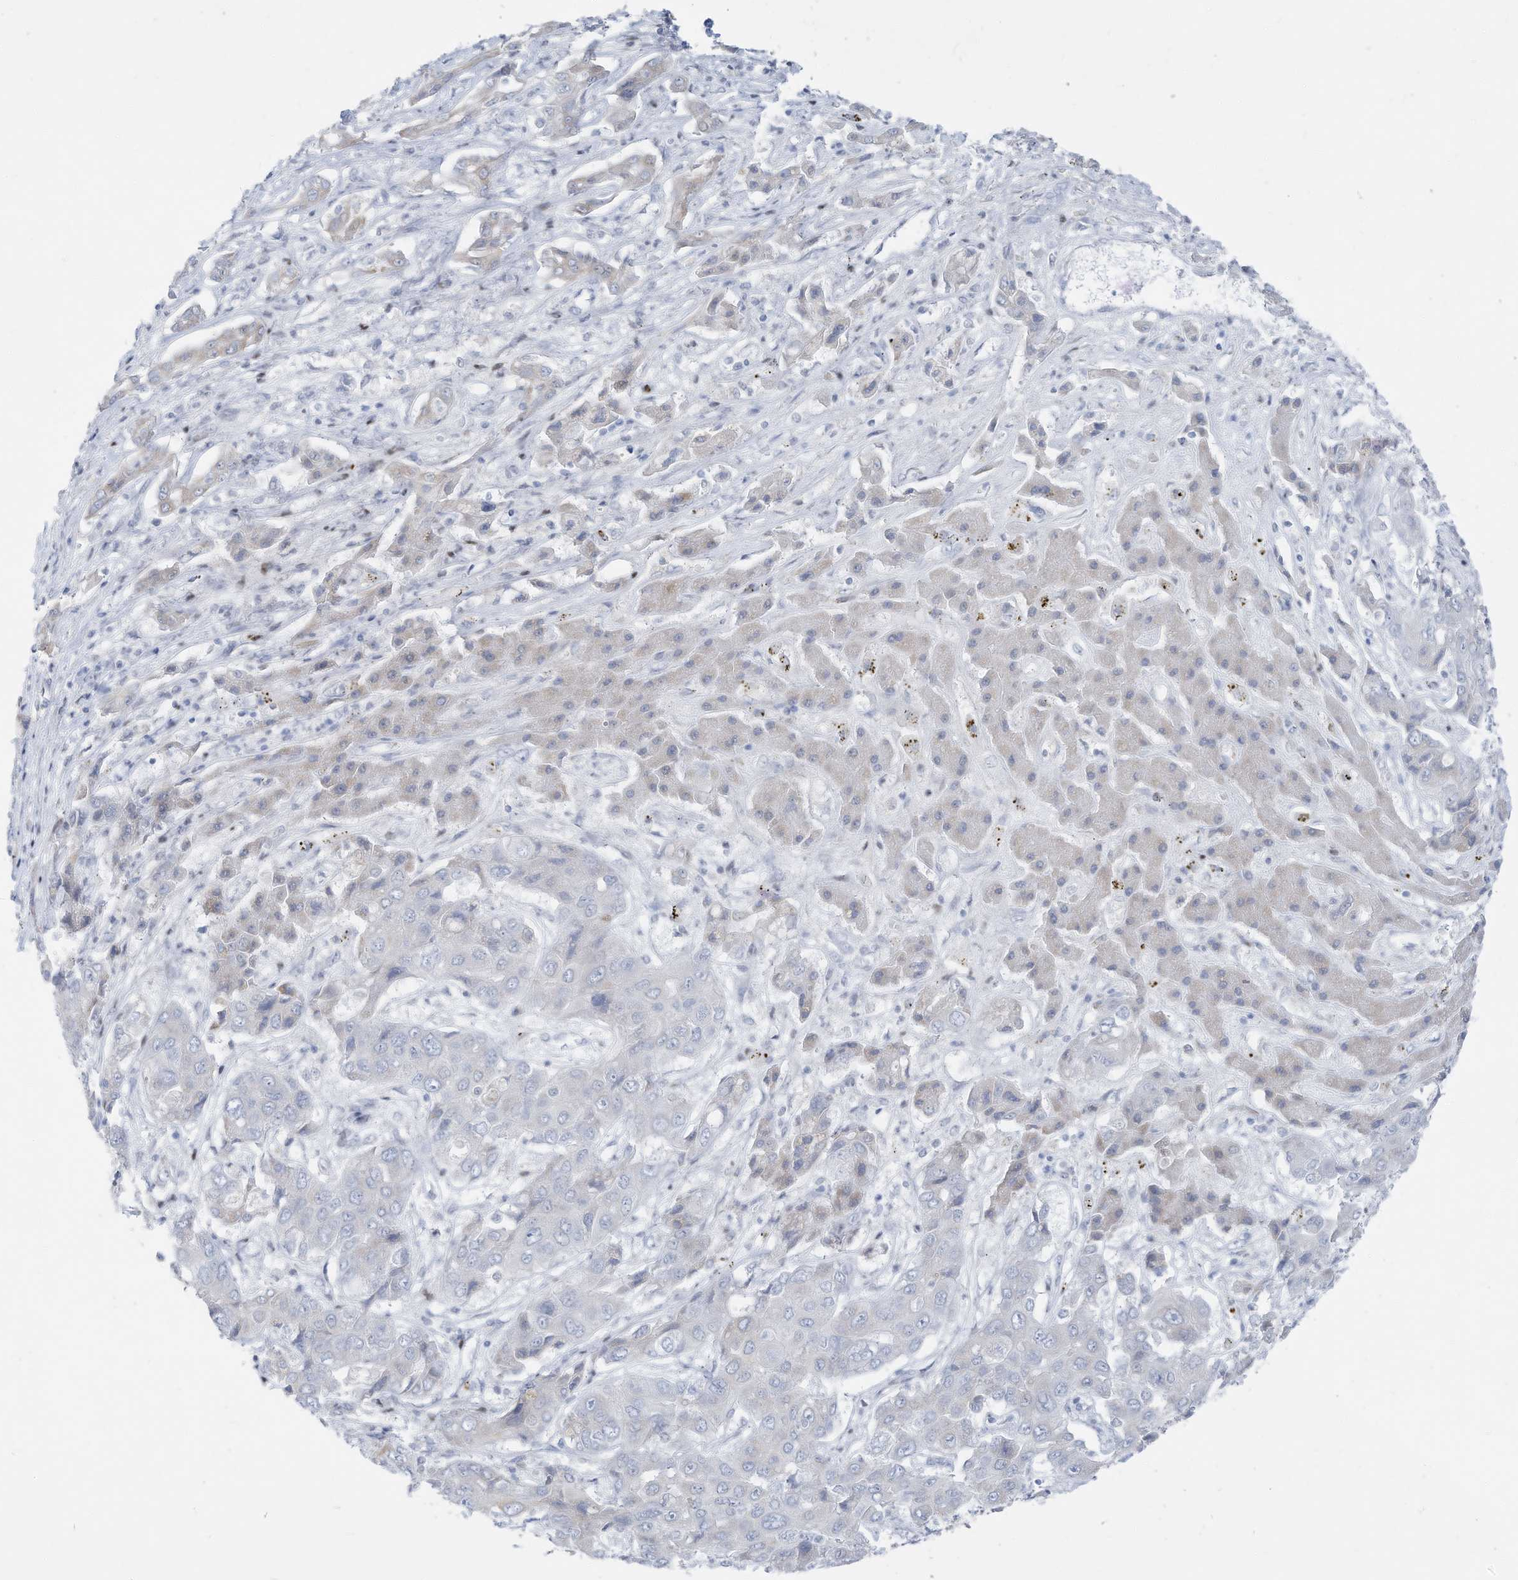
{"staining": {"intensity": "negative", "quantity": "none", "location": "none"}, "tissue": "liver cancer", "cell_type": "Tumor cells", "image_type": "cancer", "snomed": [{"axis": "morphology", "description": "Cholangiocarcinoma"}, {"axis": "topography", "description": "Liver"}], "caption": "Immunohistochemistry (IHC) photomicrograph of neoplastic tissue: human liver cholangiocarcinoma stained with DAB shows no significant protein expression in tumor cells.", "gene": "FRS3", "patient": {"sex": "male", "age": 67}}